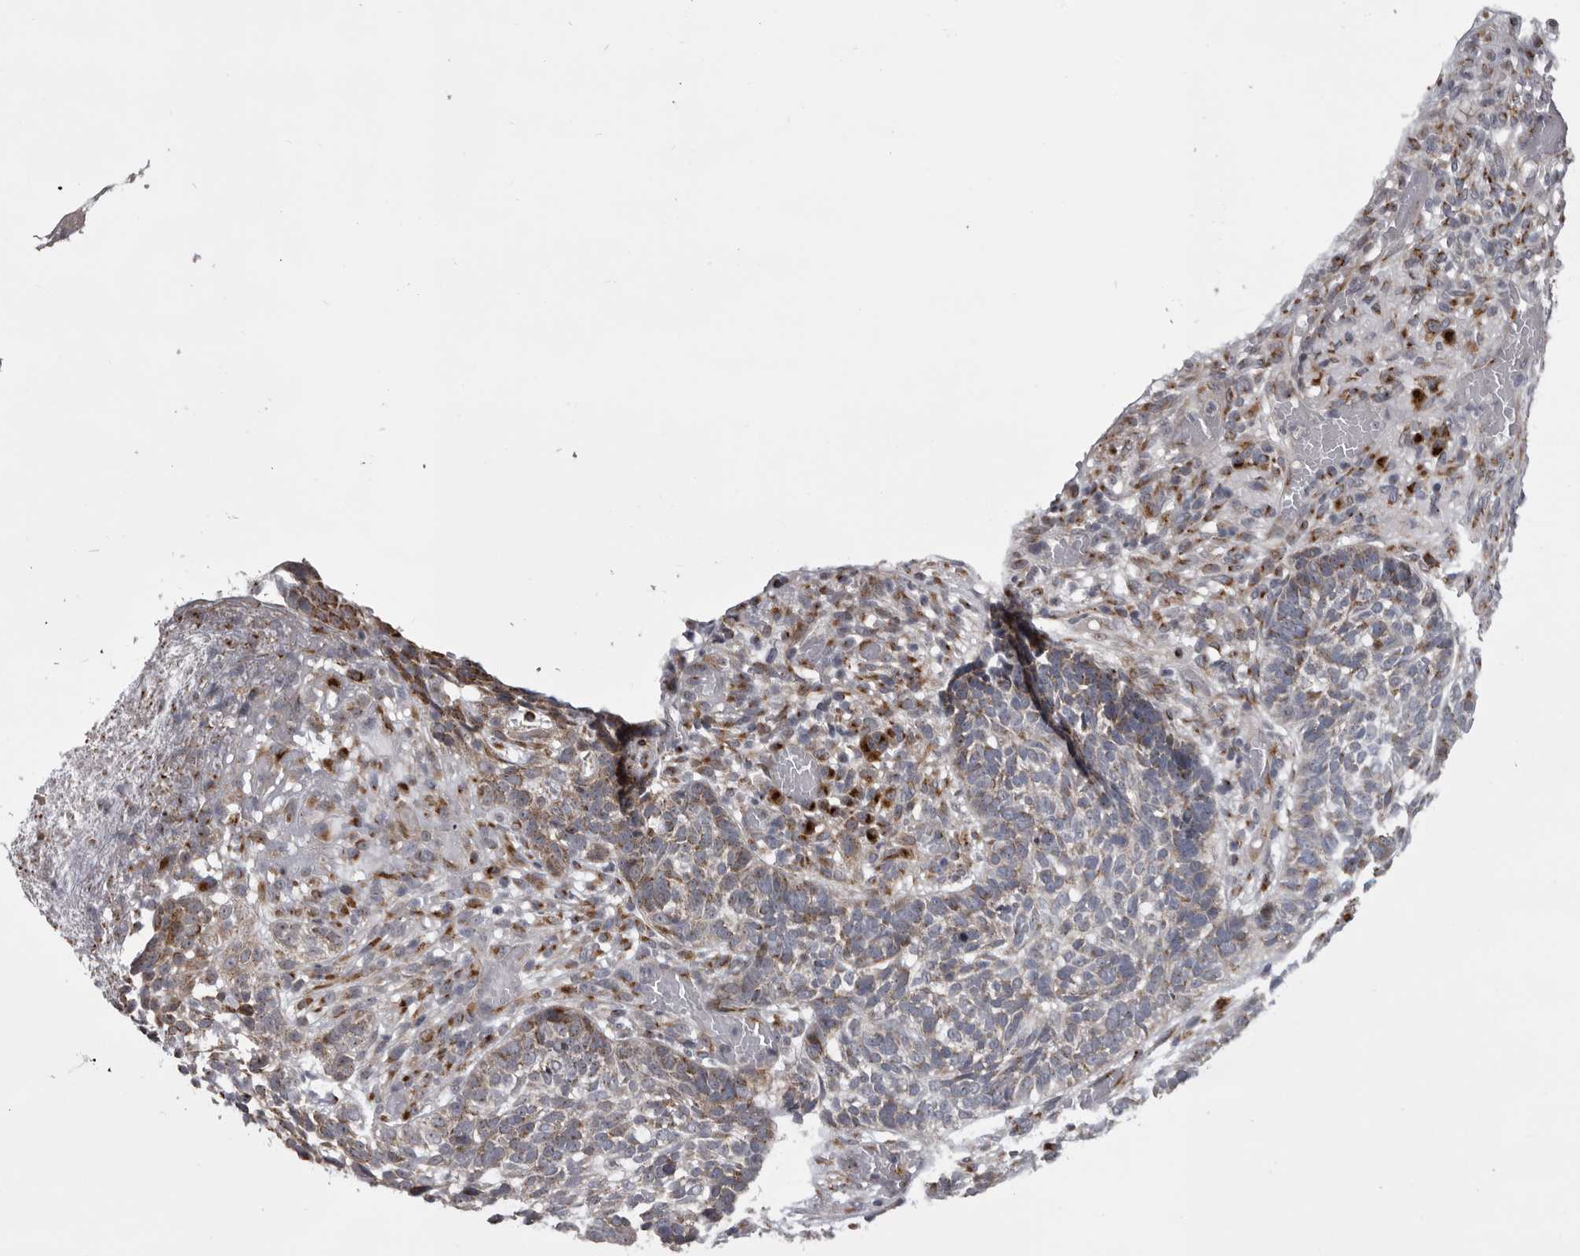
{"staining": {"intensity": "moderate", "quantity": ">75%", "location": "cytoplasmic/membranous"}, "tissue": "skin cancer", "cell_type": "Tumor cells", "image_type": "cancer", "snomed": [{"axis": "morphology", "description": "Basal cell carcinoma"}, {"axis": "topography", "description": "Skin"}], "caption": "Human basal cell carcinoma (skin) stained with a brown dye reveals moderate cytoplasmic/membranous positive positivity in about >75% of tumor cells.", "gene": "WDR47", "patient": {"sex": "male", "age": 85}}